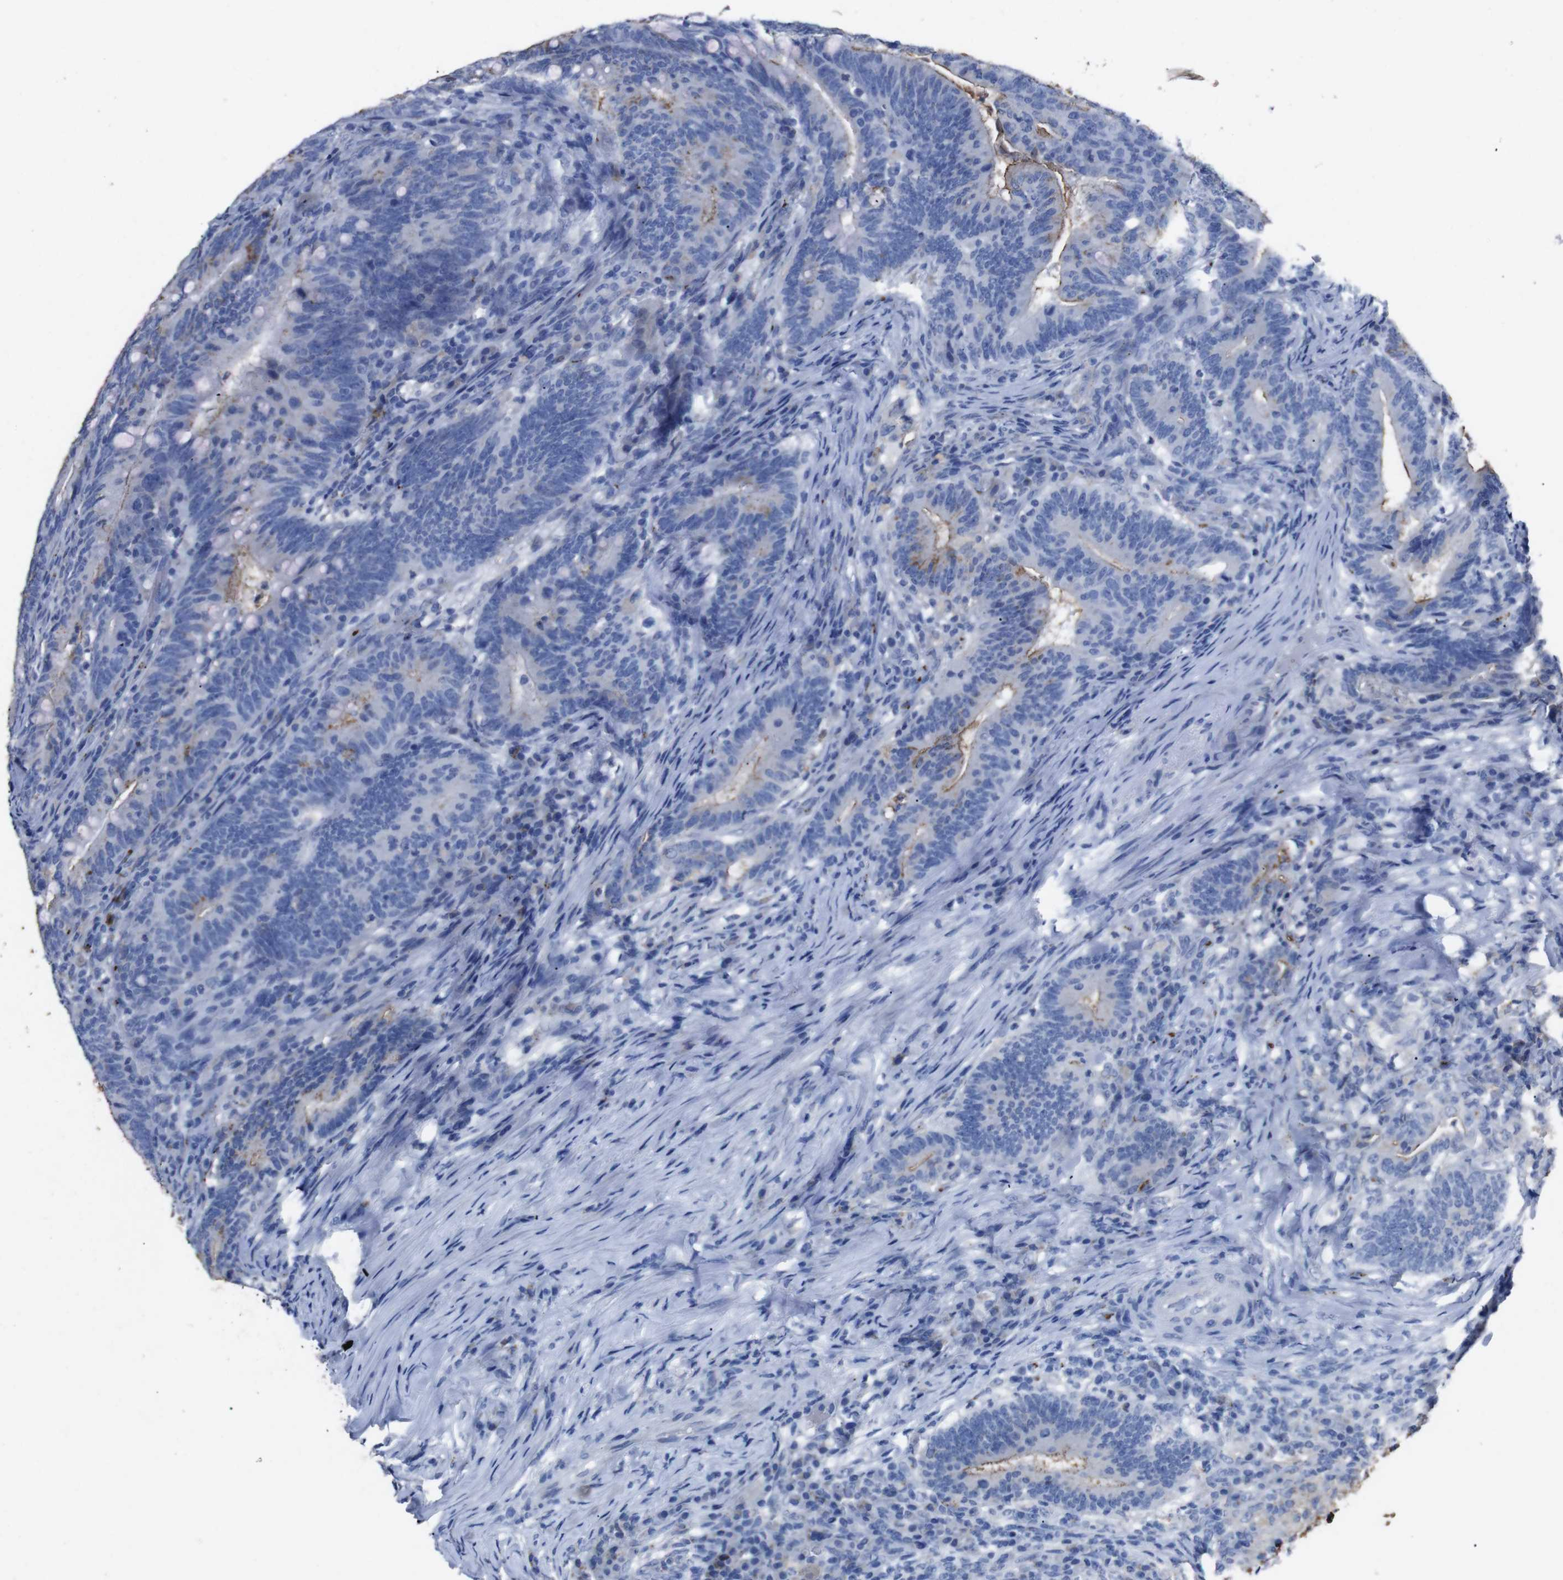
{"staining": {"intensity": "weak", "quantity": "<25%", "location": "cytoplasmic/membranous"}, "tissue": "colorectal cancer", "cell_type": "Tumor cells", "image_type": "cancer", "snomed": [{"axis": "morphology", "description": "Normal tissue, NOS"}, {"axis": "morphology", "description": "Adenocarcinoma, NOS"}, {"axis": "topography", "description": "Colon"}], "caption": "Colorectal cancer (adenocarcinoma) stained for a protein using IHC exhibits no positivity tumor cells.", "gene": "GJB2", "patient": {"sex": "female", "age": 66}}